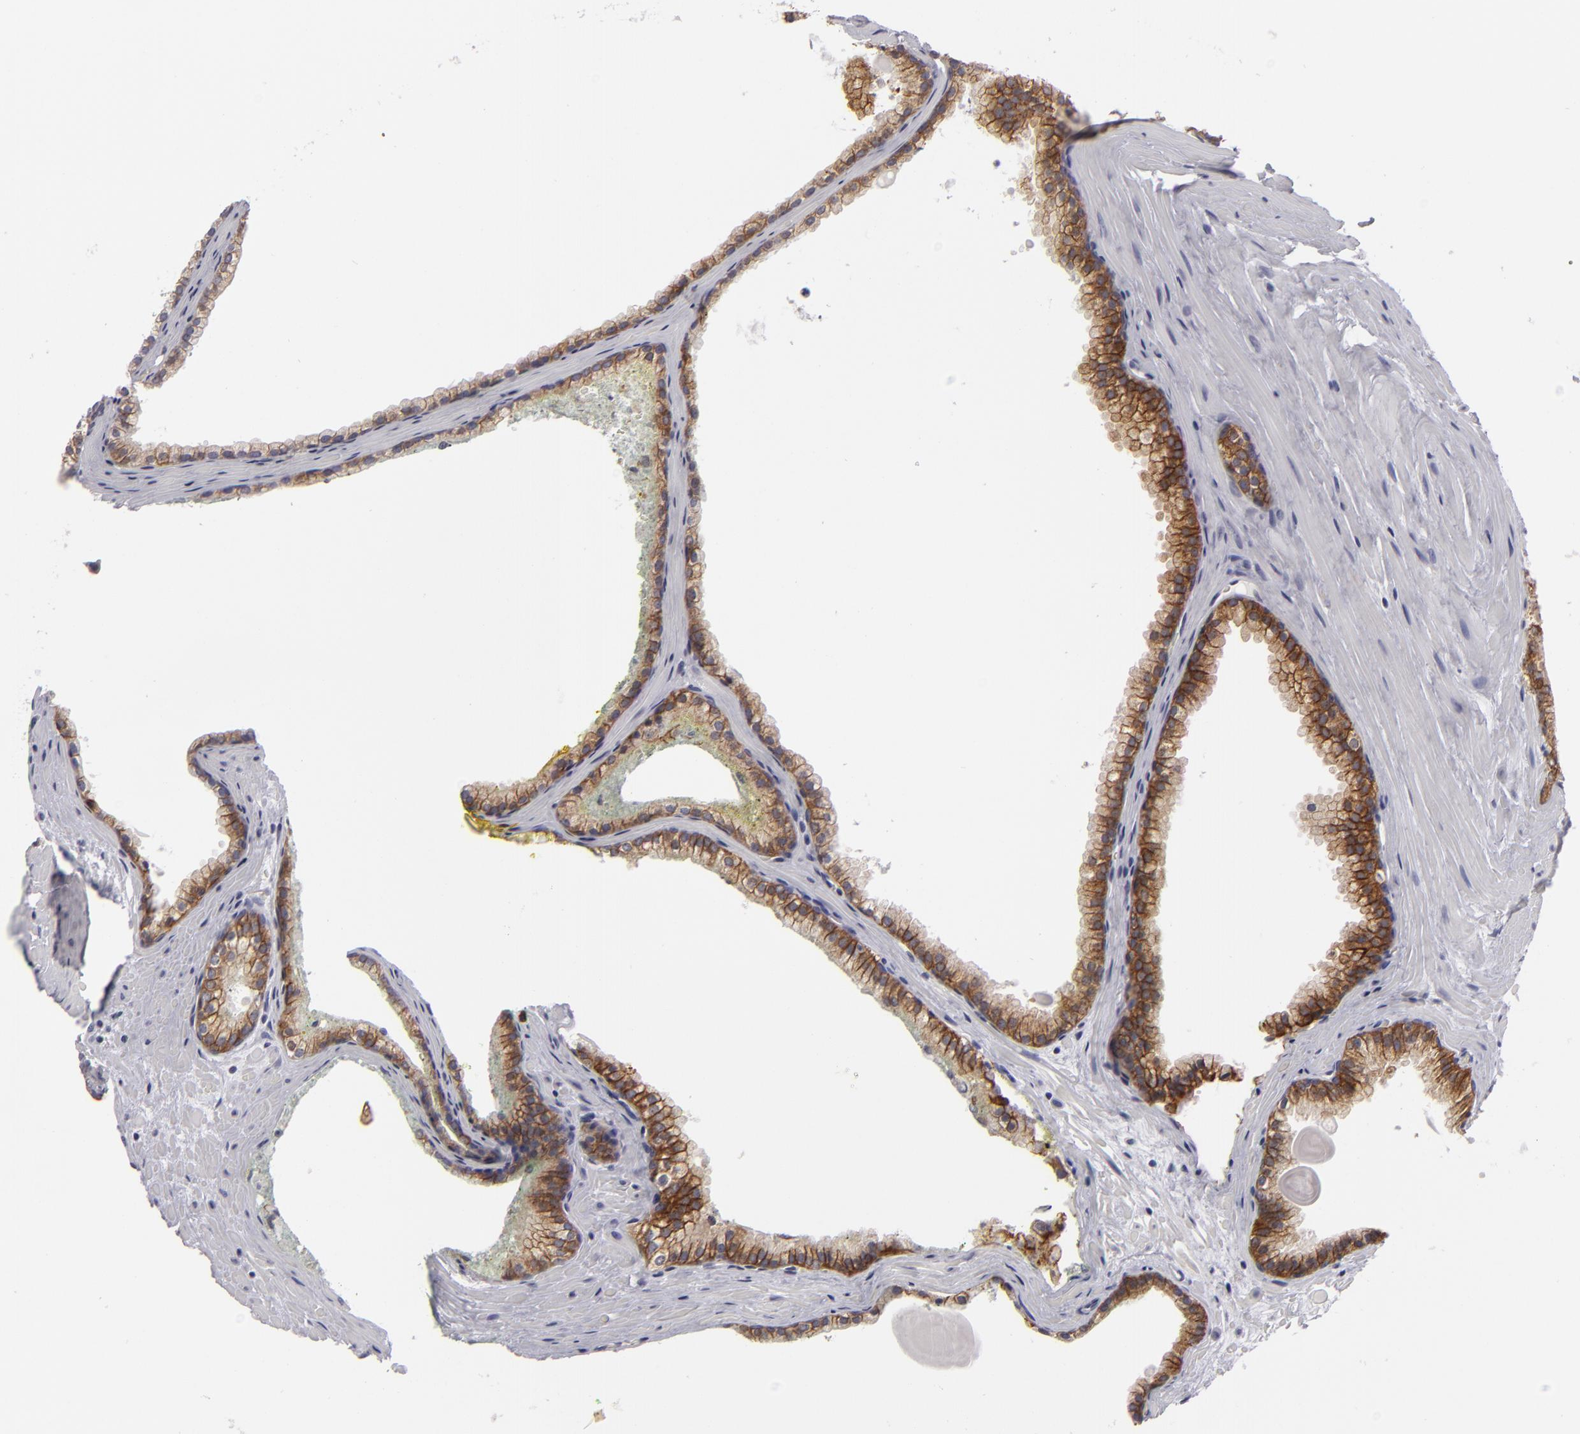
{"staining": {"intensity": "moderate", "quantity": "<25%", "location": "cytoplasmic/membranous"}, "tissue": "prostate cancer", "cell_type": "Tumor cells", "image_type": "cancer", "snomed": [{"axis": "morphology", "description": "Adenocarcinoma, Medium grade"}, {"axis": "topography", "description": "Prostate"}], "caption": "A brown stain shows moderate cytoplasmic/membranous staining of a protein in medium-grade adenocarcinoma (prostate) tumor cells.", "gene": "JUP", "patient": {"sex": "male", "age": 72}}